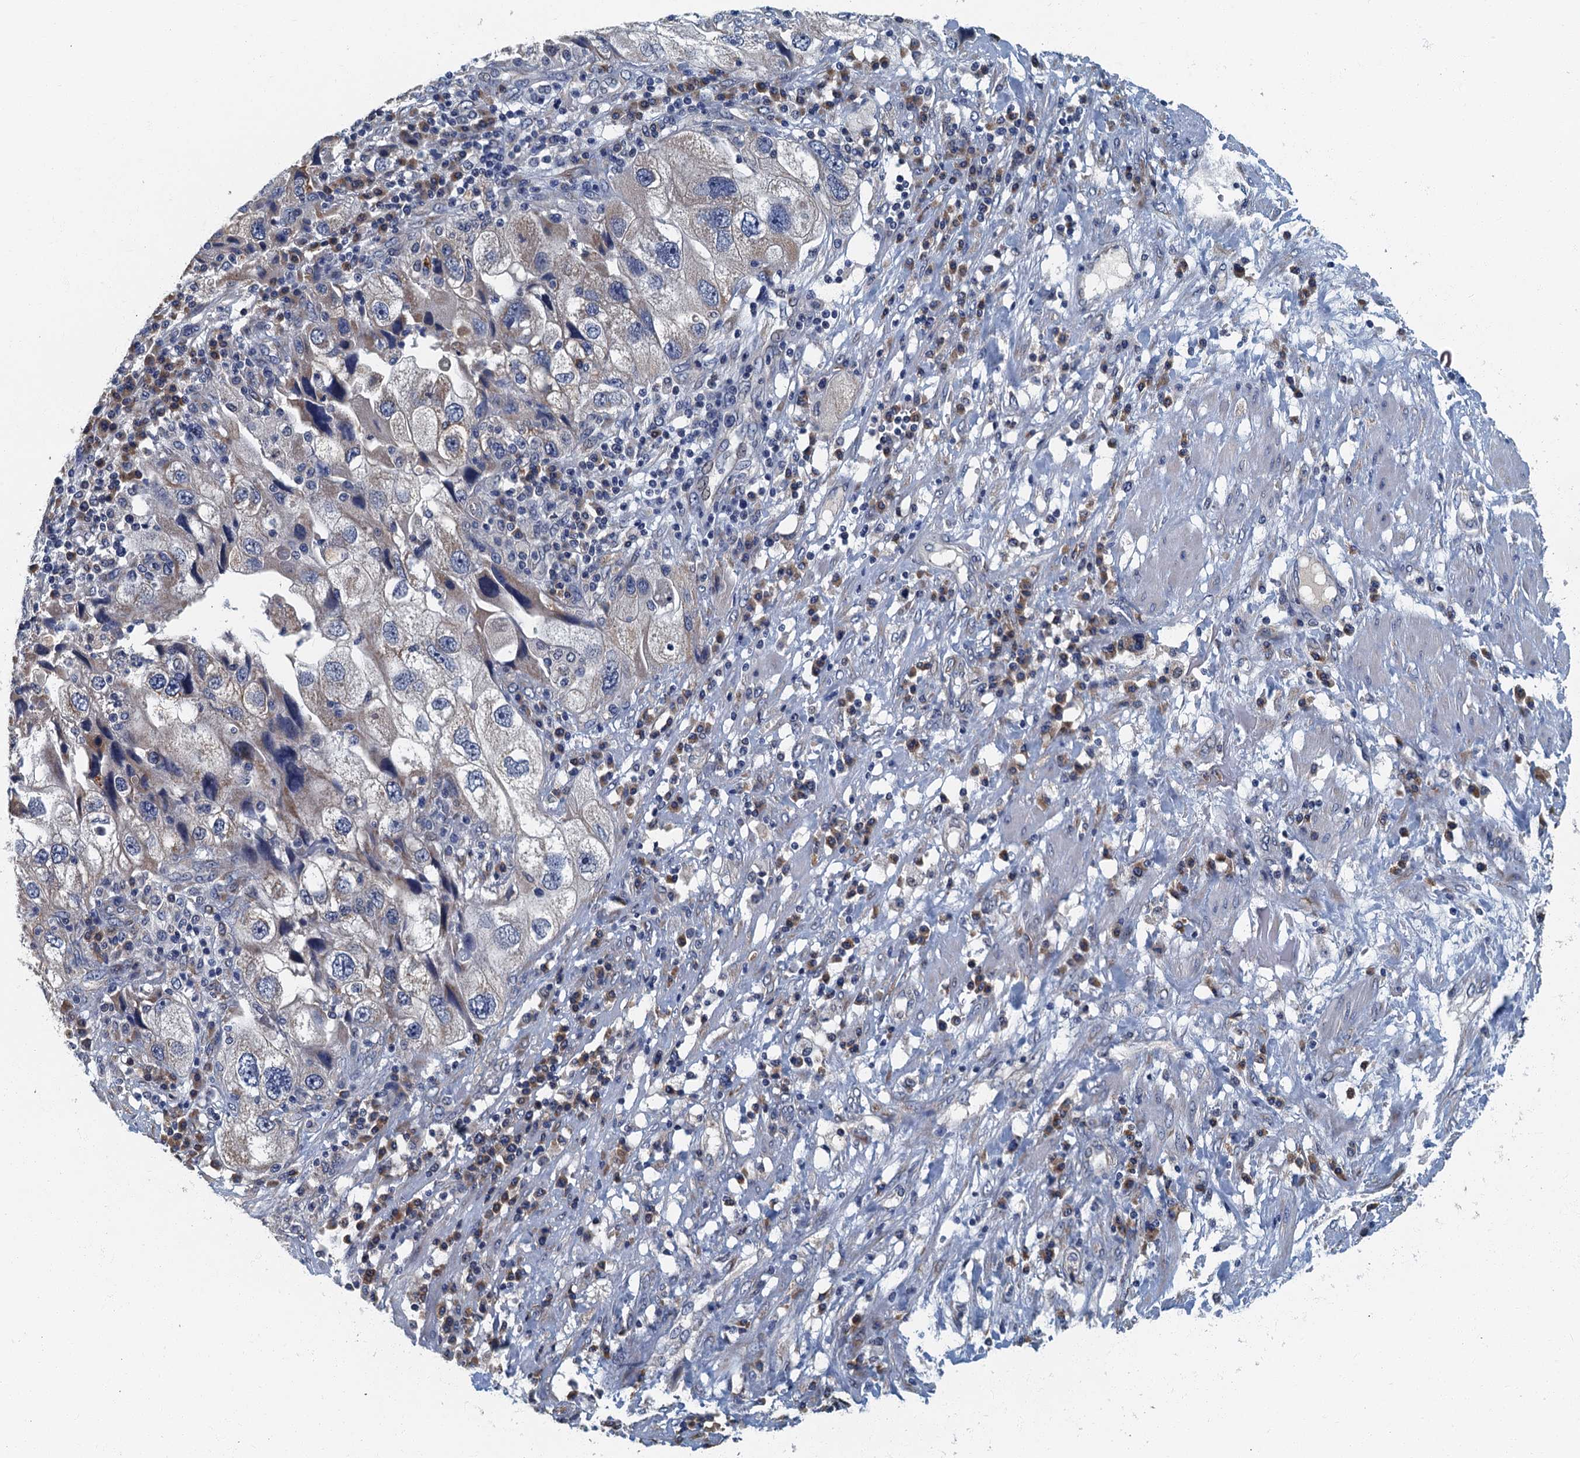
{"staining": {"intensity": "negative", "quantity": "none", "location": "none"}, "tissue": "endometrial cancer", "cell_type": "Tumor cells", "image_type": "cancer", "snomed": [{"axis": "morphology", "description": "Adenocarcinoma, NOS"}, {"axis": "topography", "description": "Endometrium"}], "caption": "Endometrial cancer (adenocarcinoma) was stained to show a protein in brown. There is no significant staining in tumor cells.", "gene": "DDX49", "patient": {"sex": "female", "age": 49}}